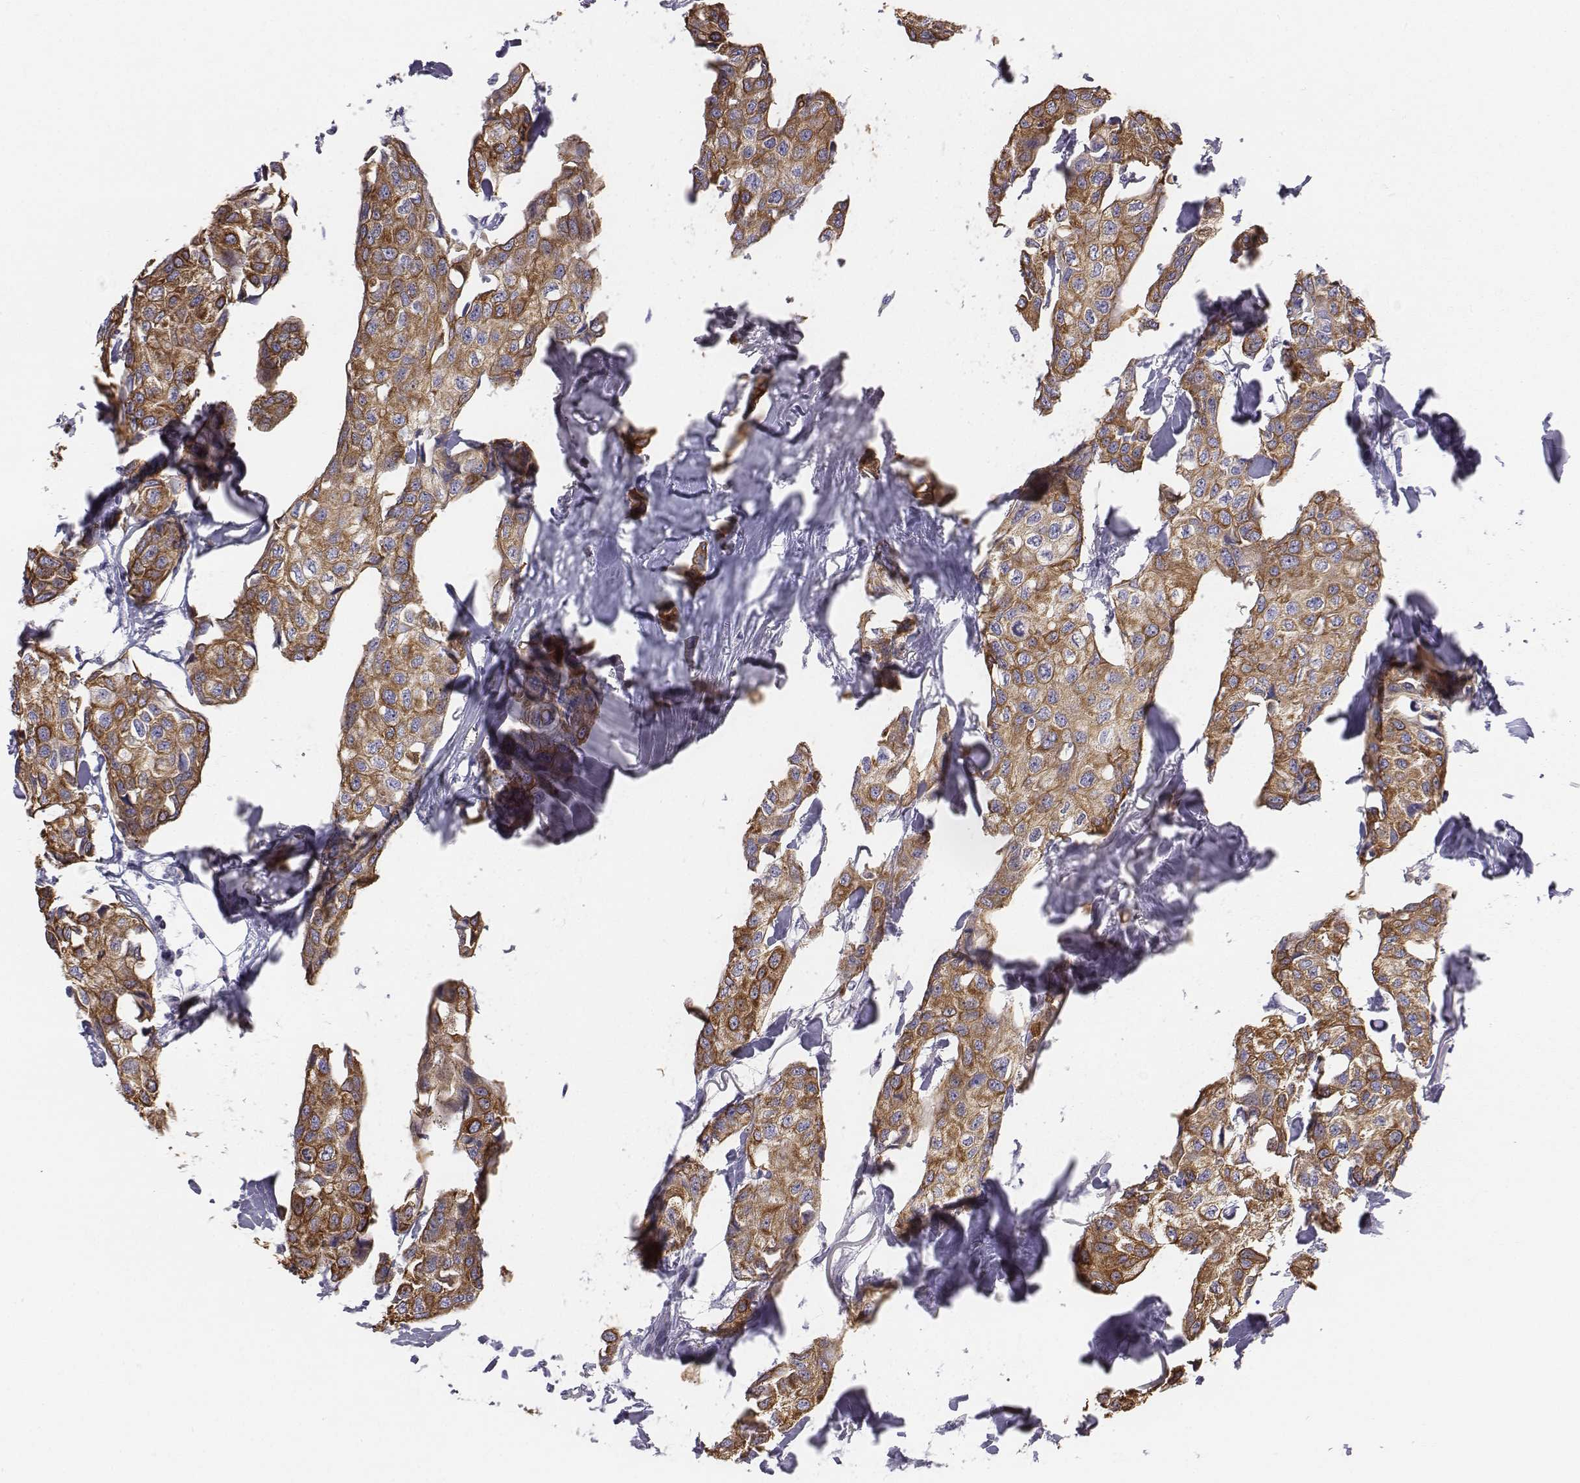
{"staining": {"intensity": "moderate", "quantity": ">75%", "location": "cytoplasmic/membranous"}, "tissue": "breast cancer", "cell_type": "Tumor cells", "image_type": "cancer", "snomed": [{"axis": "morphology", "description": "Duct carcinoma"}, {"axis": "topography", "description": "Breast"}], "caption": "There is medium levels of moderate cytoplasmic/membranous positivity in tumor cells of invasive ductal carcinoma (breast), as demonstrated by immunohistochemical staining (brown color).", "gene": "CHST14", "patient": {"sex": "female", "age": 80}}